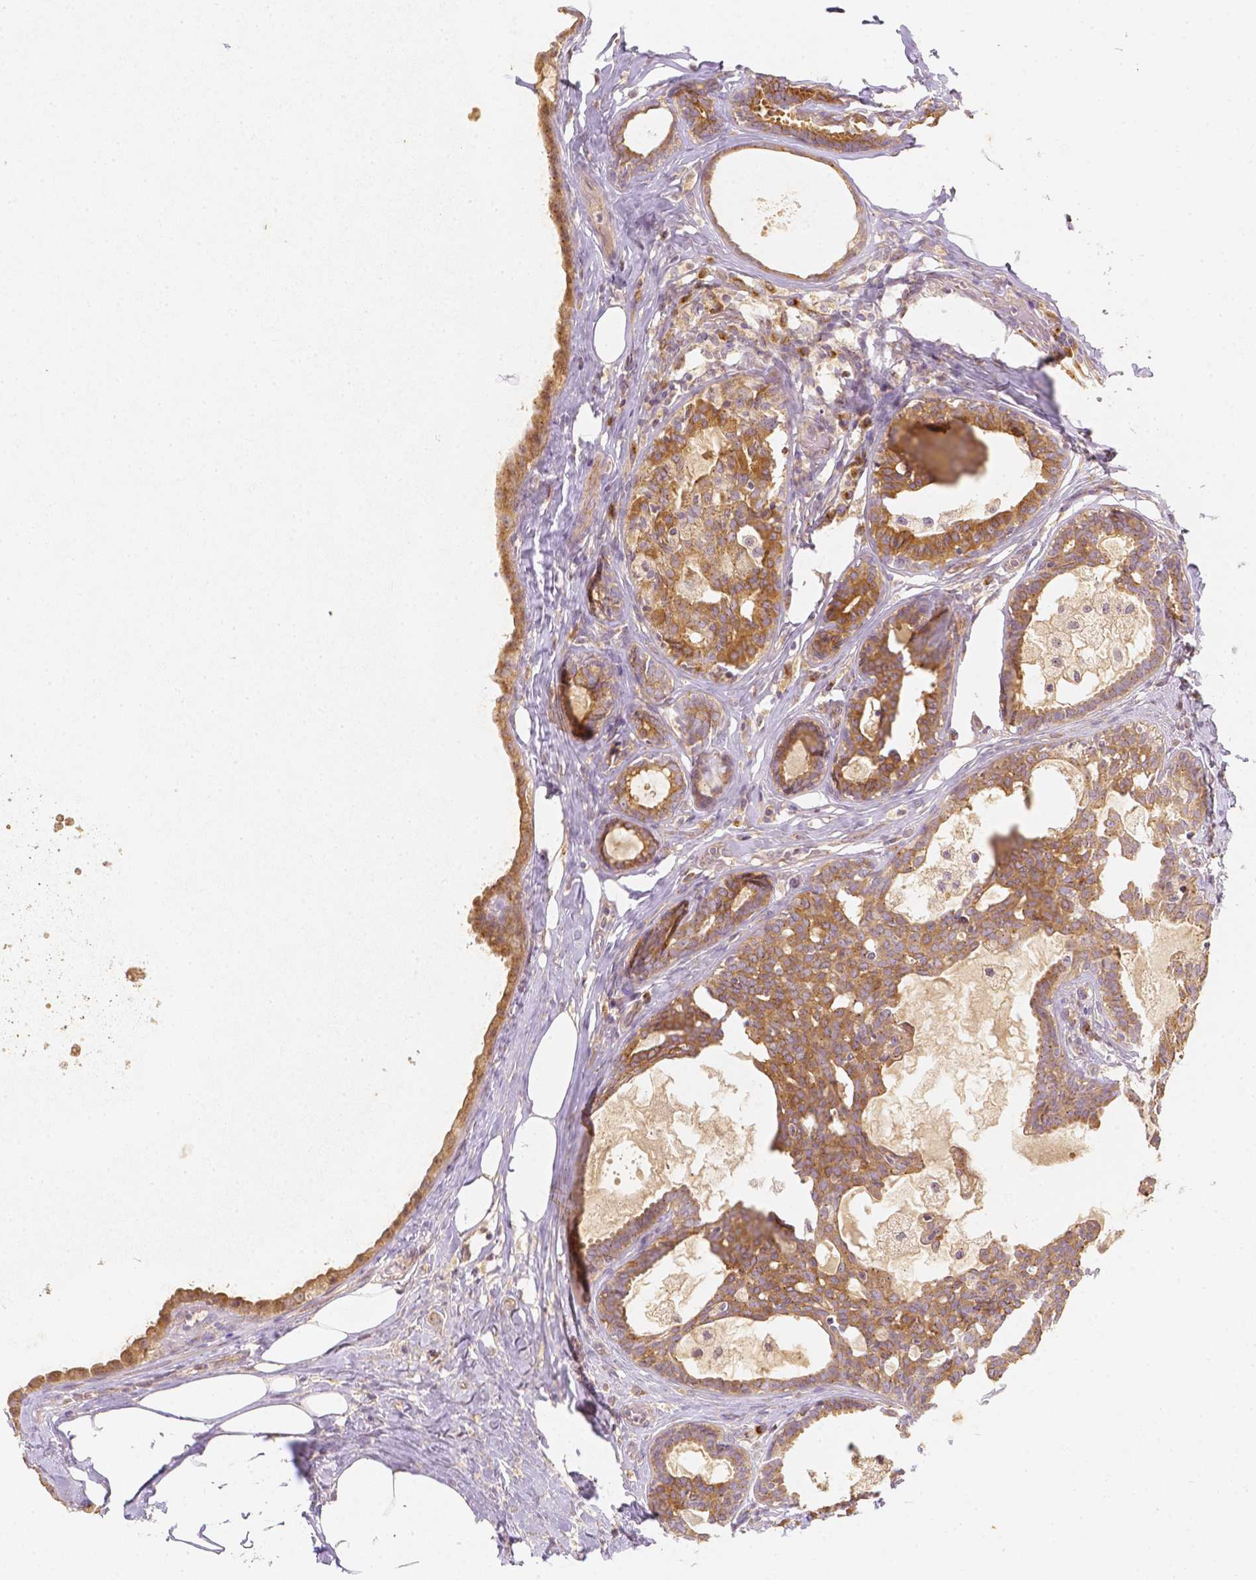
{"staining": {"intensity": "moderate", "quantity": ">75%", "location": "cytoplasmic/membranous"}, "tissue": "breast cancer", "cell_type": "Tumor cells", "image_type": "cancer", "snomed": [{"axis": "morphology", "description": "Duct carcinoma"}, {"axis": "topography", "description": "Breast"}], "caption": "Intraductal carcinoma (breast) stained for a protein (brown) reveals moderate cytoplasmic/membranous positive positivity in approximately >75% of tumor cells.", "gene": "C10orf67", "patient": {"sex": "female", "age": 59}}